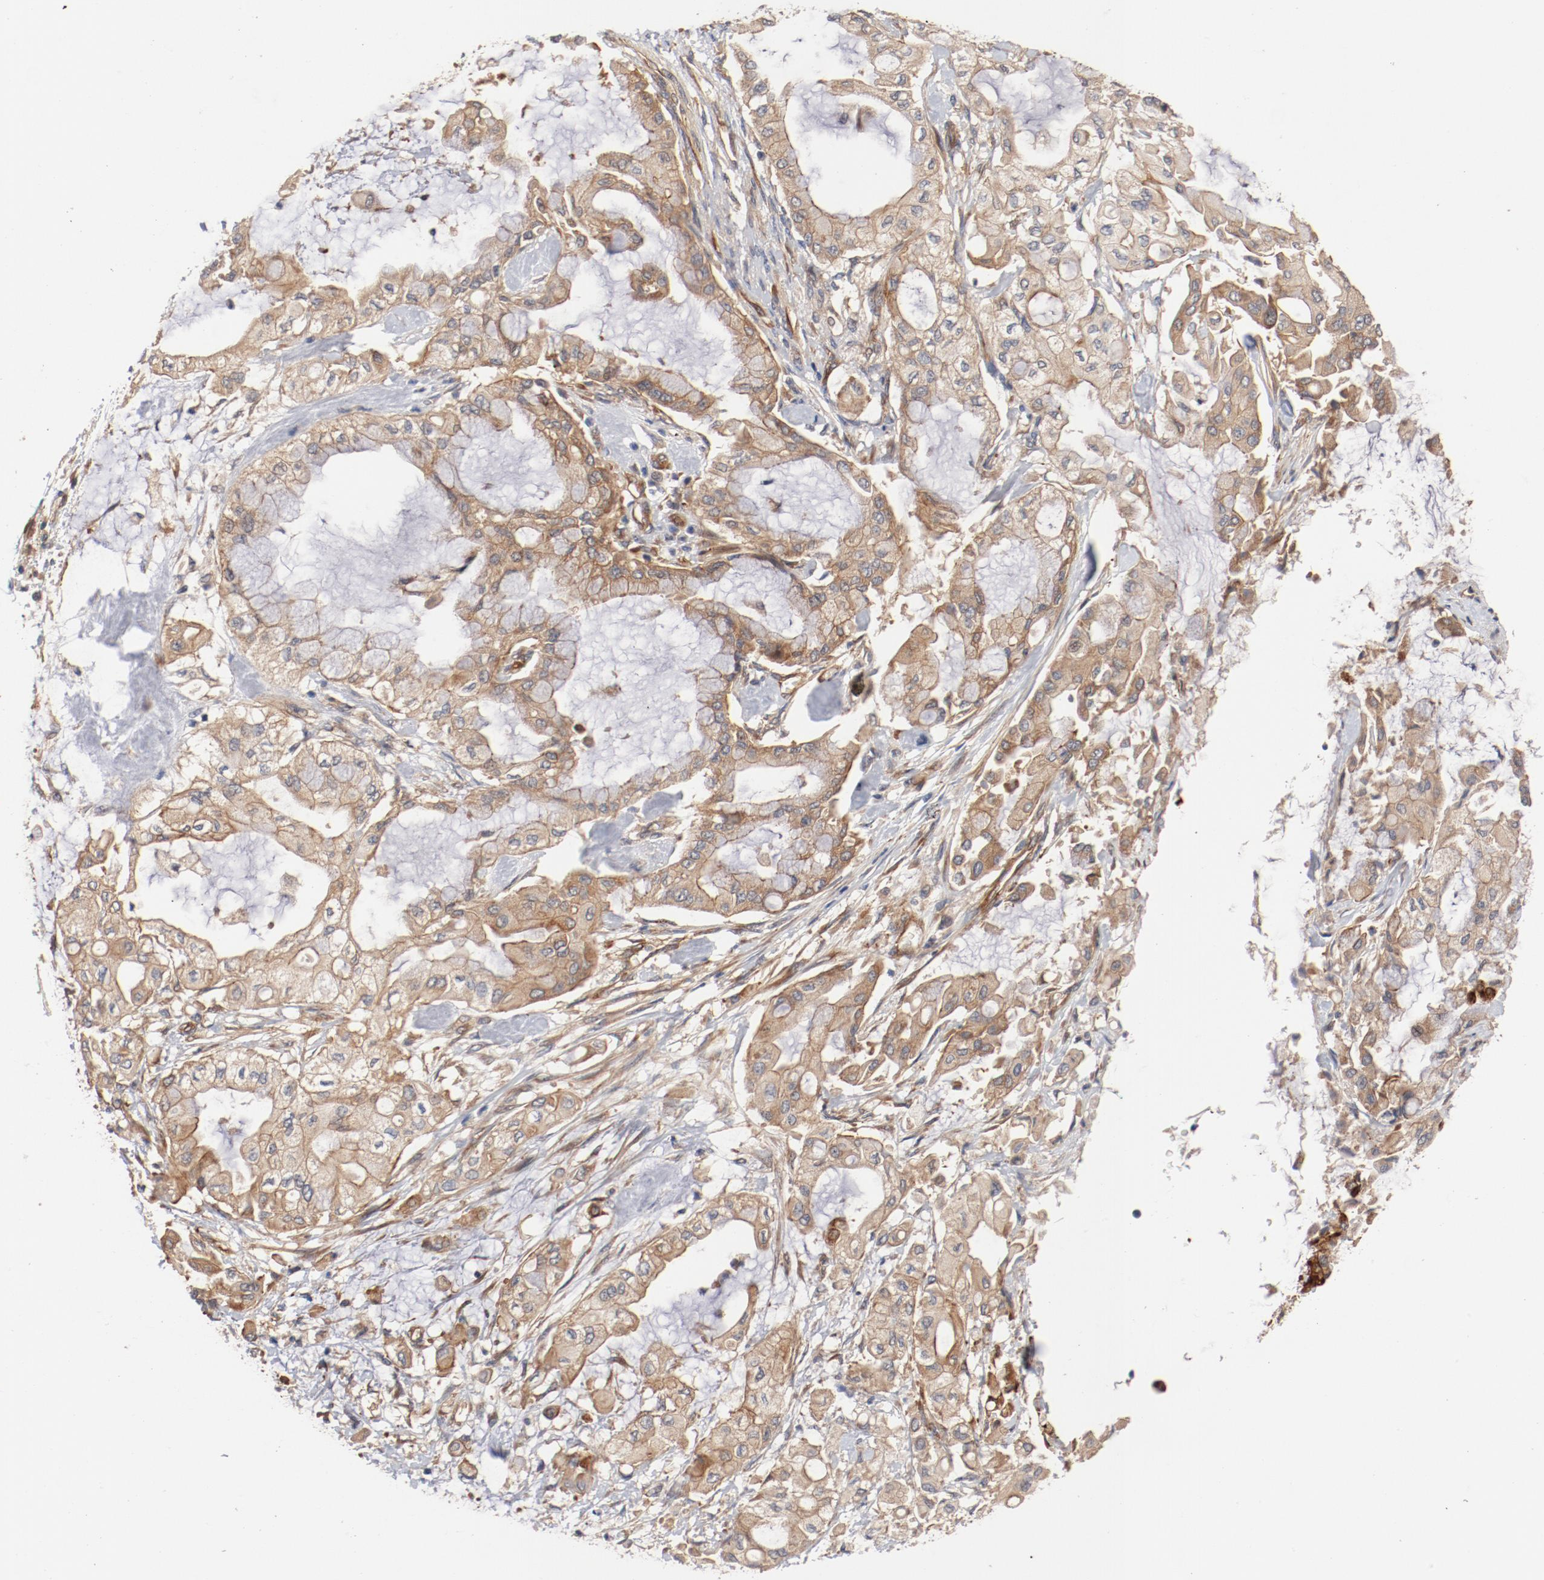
{"staining": {"intensity": "weak", "quantity": ">75%", "location": "cytoplasmic/membranous"}, "tissue": "pancreatic cancer", "cell_type": "Tumor cells", "image_type": "cancer", "snomed": [{"axis": "morphology", "description": "Adenocarcinoma, NOS"}, {"axis": "morphology", "description": "Adenocarcinoma, metastatic, NOS"}, {"axis": "topography", "description": "Lymph node"}, {"axis": "topography", "description": "Pancreas"}, {"axis": "topography", "description": "Duodenum"}], "caption": "A brown stain highlights weak cytoplasmic/membranous expression of a protein in human pancreatic cancer (adenocarcinoma) tumor cells.", "gene": "PITPNM2", "patient": {"sex": "female", "age": 64}}